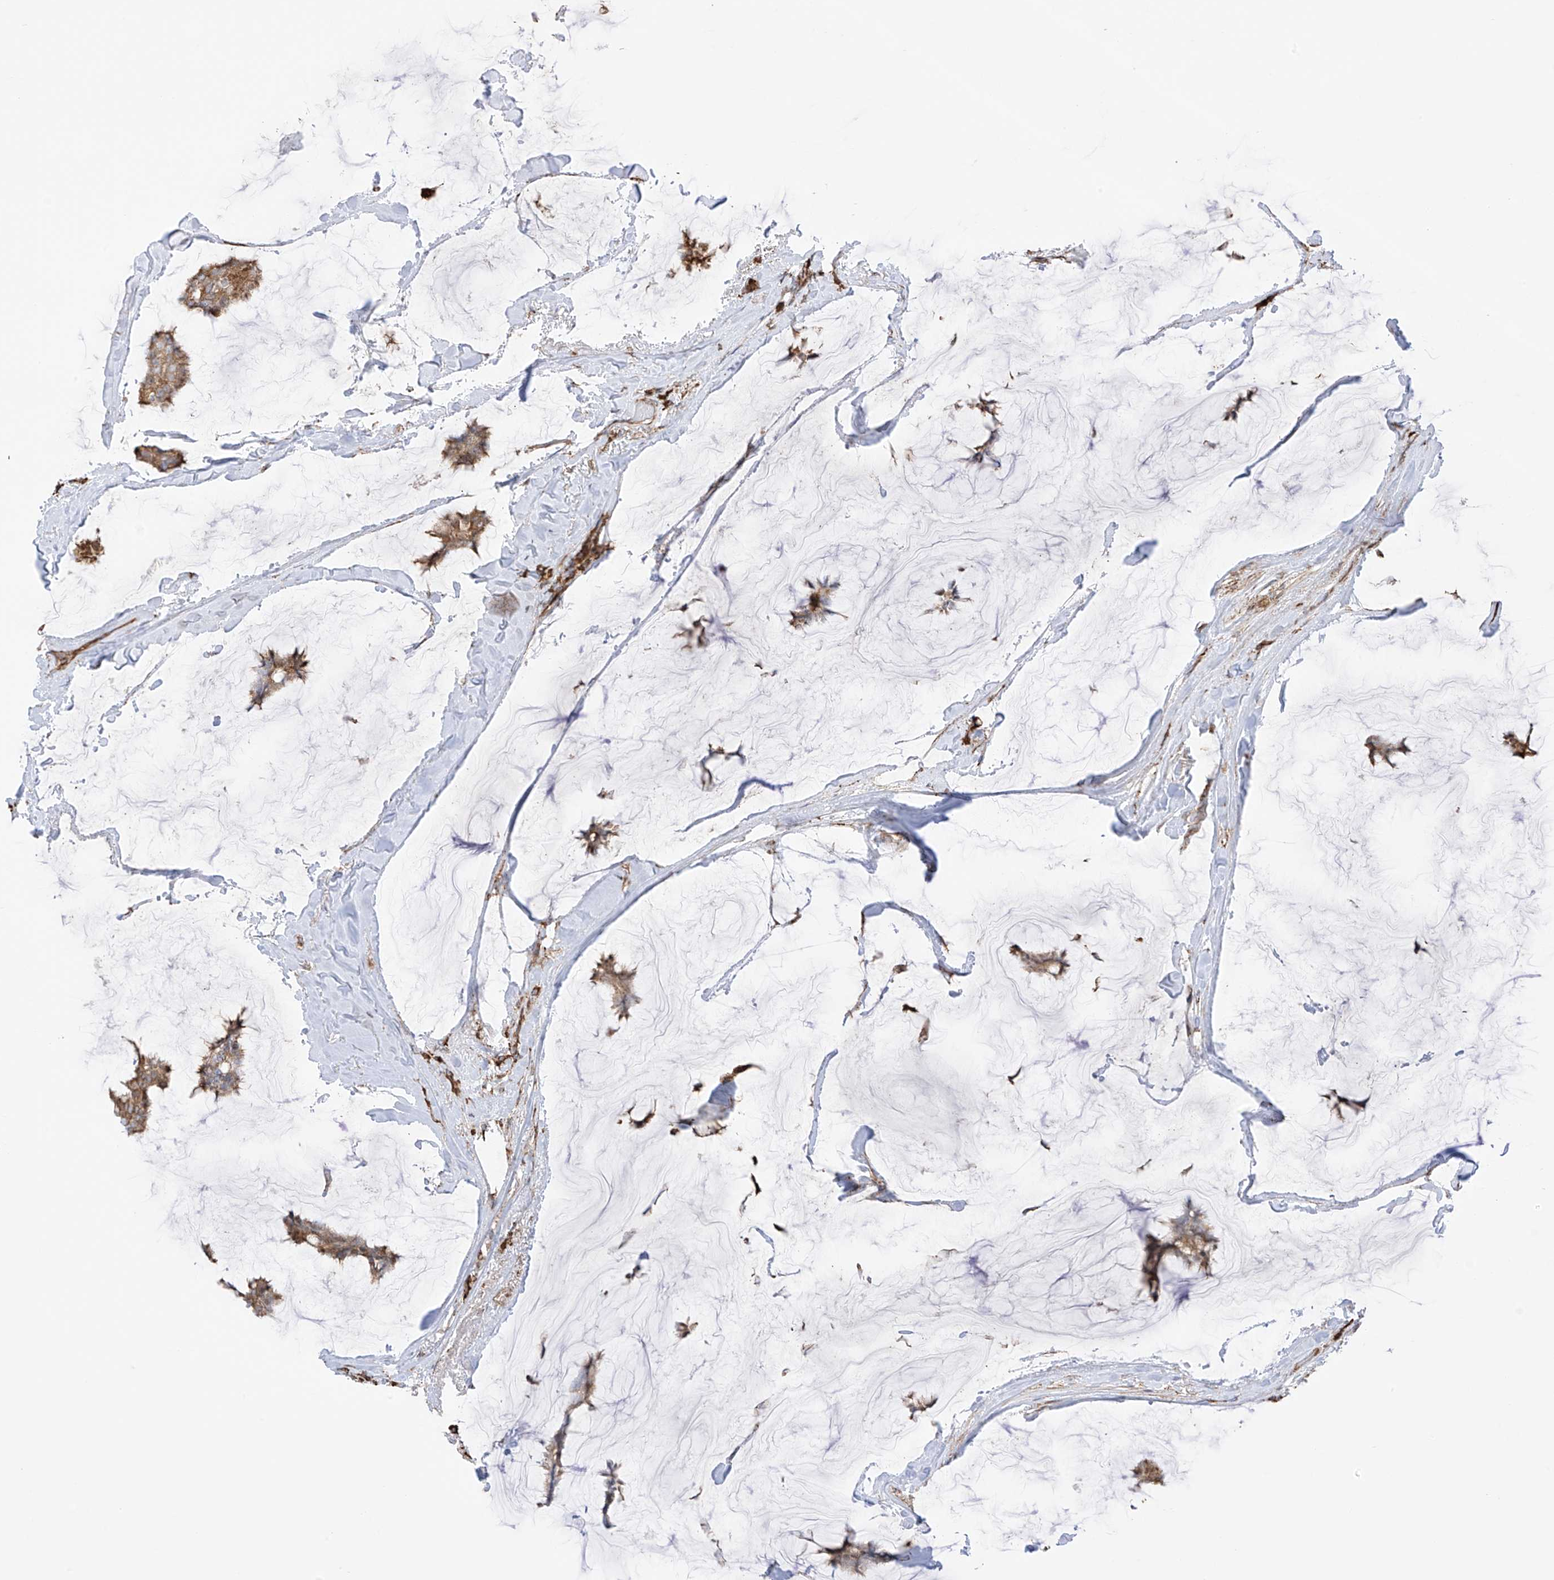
{"staining": {"intensity": "moderate", "quantity": ">75%", "location": "cytoplasmic/membranous"}, "tissue": "breast cancer", "cell_type": "Tumor cells", "image_type": "cancer", "snomed": [{"axis": "morphology", "description": "Duct carcinoma"}, {"axis": "topography", "description": "Breast"}], "caption": "Immunohistochemistry of human breast invasive ductal carcinoma demonstrates medium levels of moderate cytoplasmic/membranous staining in about >75% of tumor cells. The staining is performed using DAB brown chromogen to label protein expression. The nuclei are counter-stained blue using hematoxylin.", "gene": "XKR3", "patient": {"sex": "female", "age": 93}}